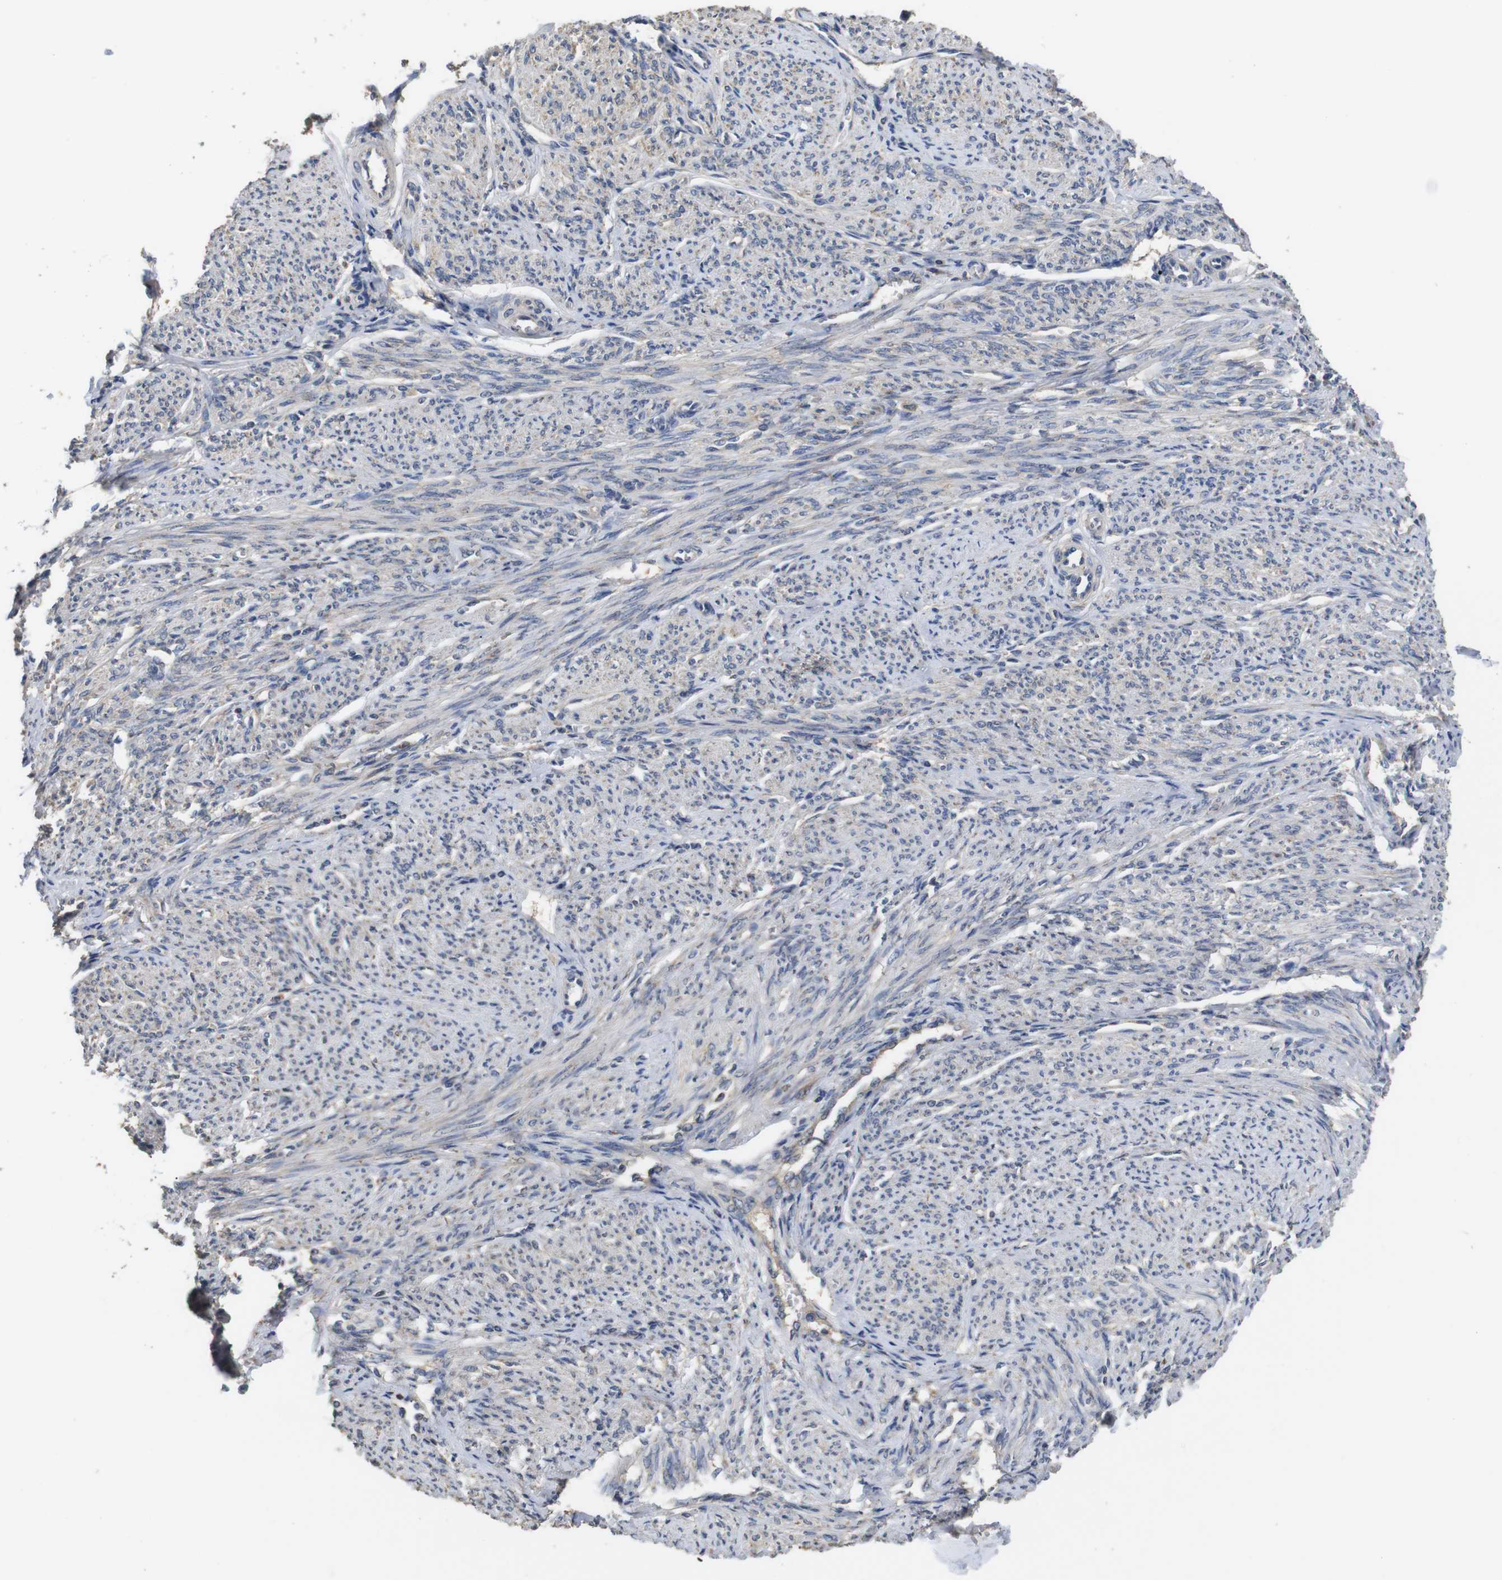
{"staining": {"intensity": "weak", "quantity": "<25%", "location": "cytoplasmic/membranous"}, "tissue": "smooth muscle", "cell_type": "Smooth muscle cells", "image_type": "normal", "snomed": [{"axis": "morphology", "description": "Normal tissue, NOS"}, {"axis": "topography", "description": "Smooth muscle"}], "caption": "The photomicrograph reveals no significant positivity in smooth muscle cells of smooth muscle. (Brightfield microscopy of DAB immunohistochemistry at high magnification).", "gene": "ARHGAP24", "patient": {"sex": "female", "age": 65}}